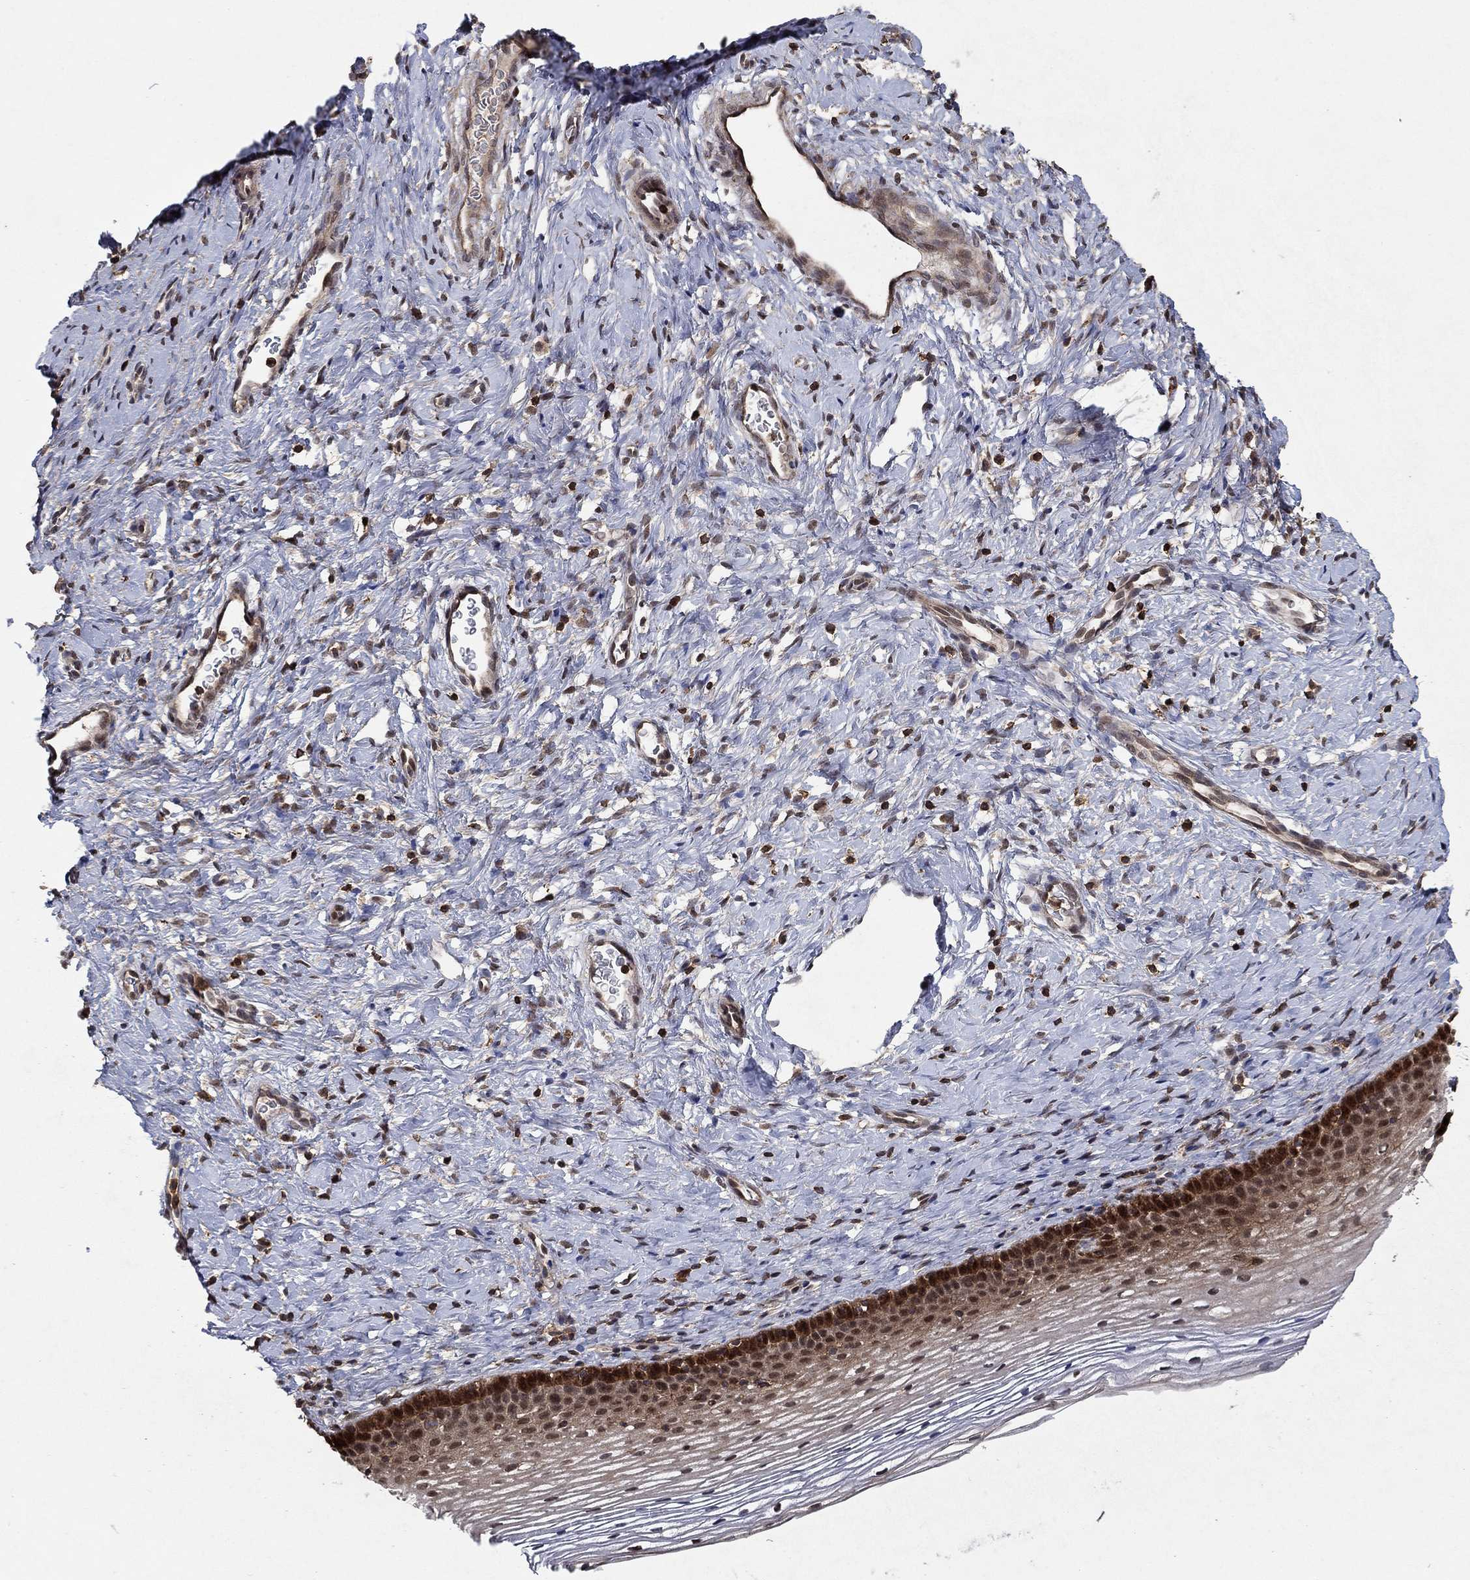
{"staining": {"intensity": "moderate", "quantity": ">75%", "location": "cytoplasmic/membranous"}, "tissue": "cervix", "cell_type": "Glandular cells", "image_type": "normal", "snomed": [{"axis": "morphology", "description": "Normal tissue, NOS"}, {"axis": "topography", "description": "Cervix"}], "caption": "This micrograph exhibits immunohistochemistry (IHC) staining of normal human cervix, with medium moderate cytoplasmic/membranous expression in about >75% of glandular cells.", "gene": "CCDC66", "patient": {"sex": "female", "age": 39}}